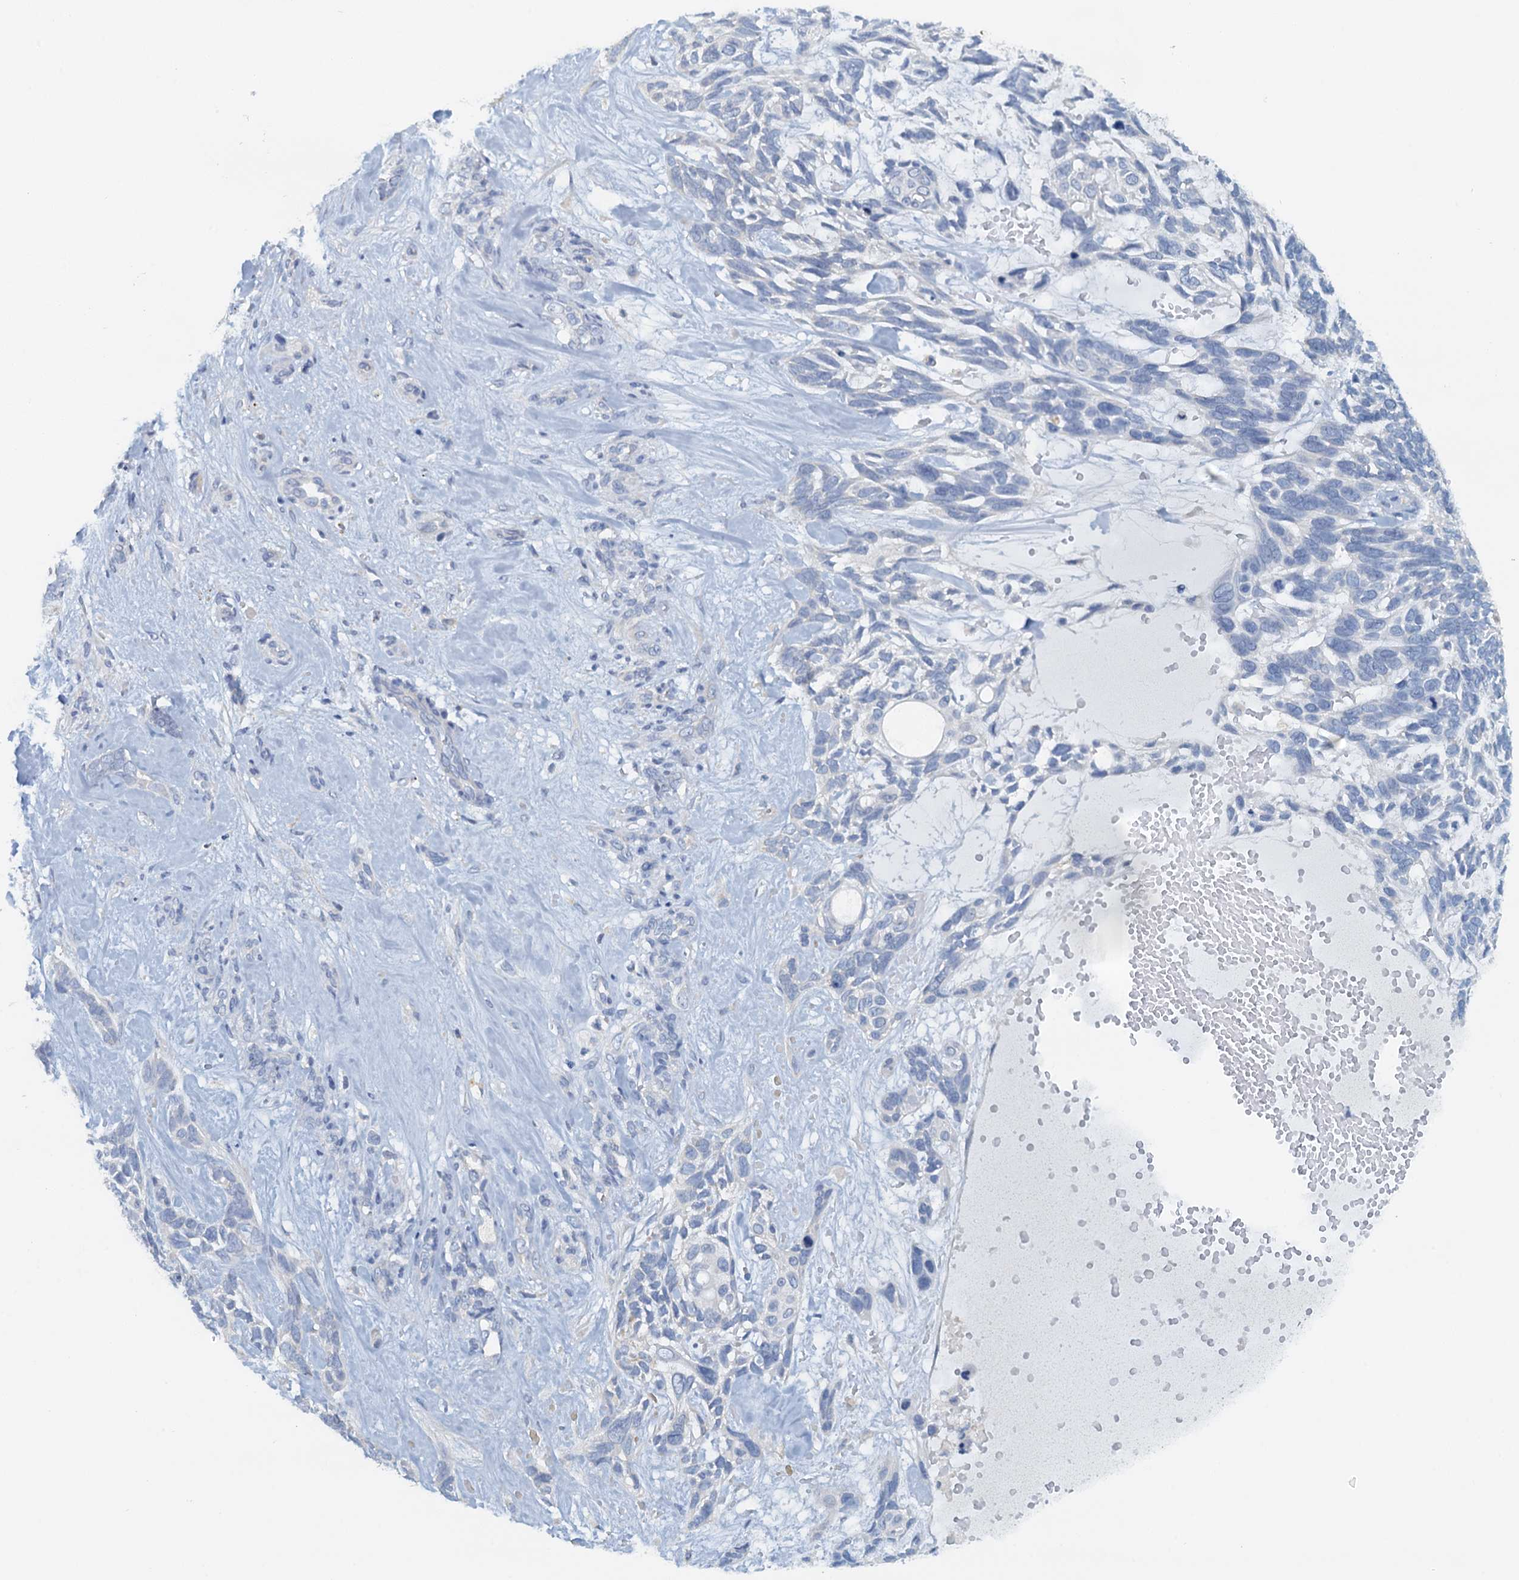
{"staining": {"intensity": "negative", "quantity": "none", "location": "none"}, "tissue": "skin cancer", "cell_type": "Tumor cells", "image_type": "cancer", "snomed": [{"axis": "morphology", "description": "Basal cell carcinoma"}, {"axis": "topography", "description": "Skin"}], "caption": "Basal cell carcinoma (skin) was stained to show a protein in brown. There is no significant staining in tumor cells.", "gene": "DTD1", "patient": {"sex": "male", "age": 88}}